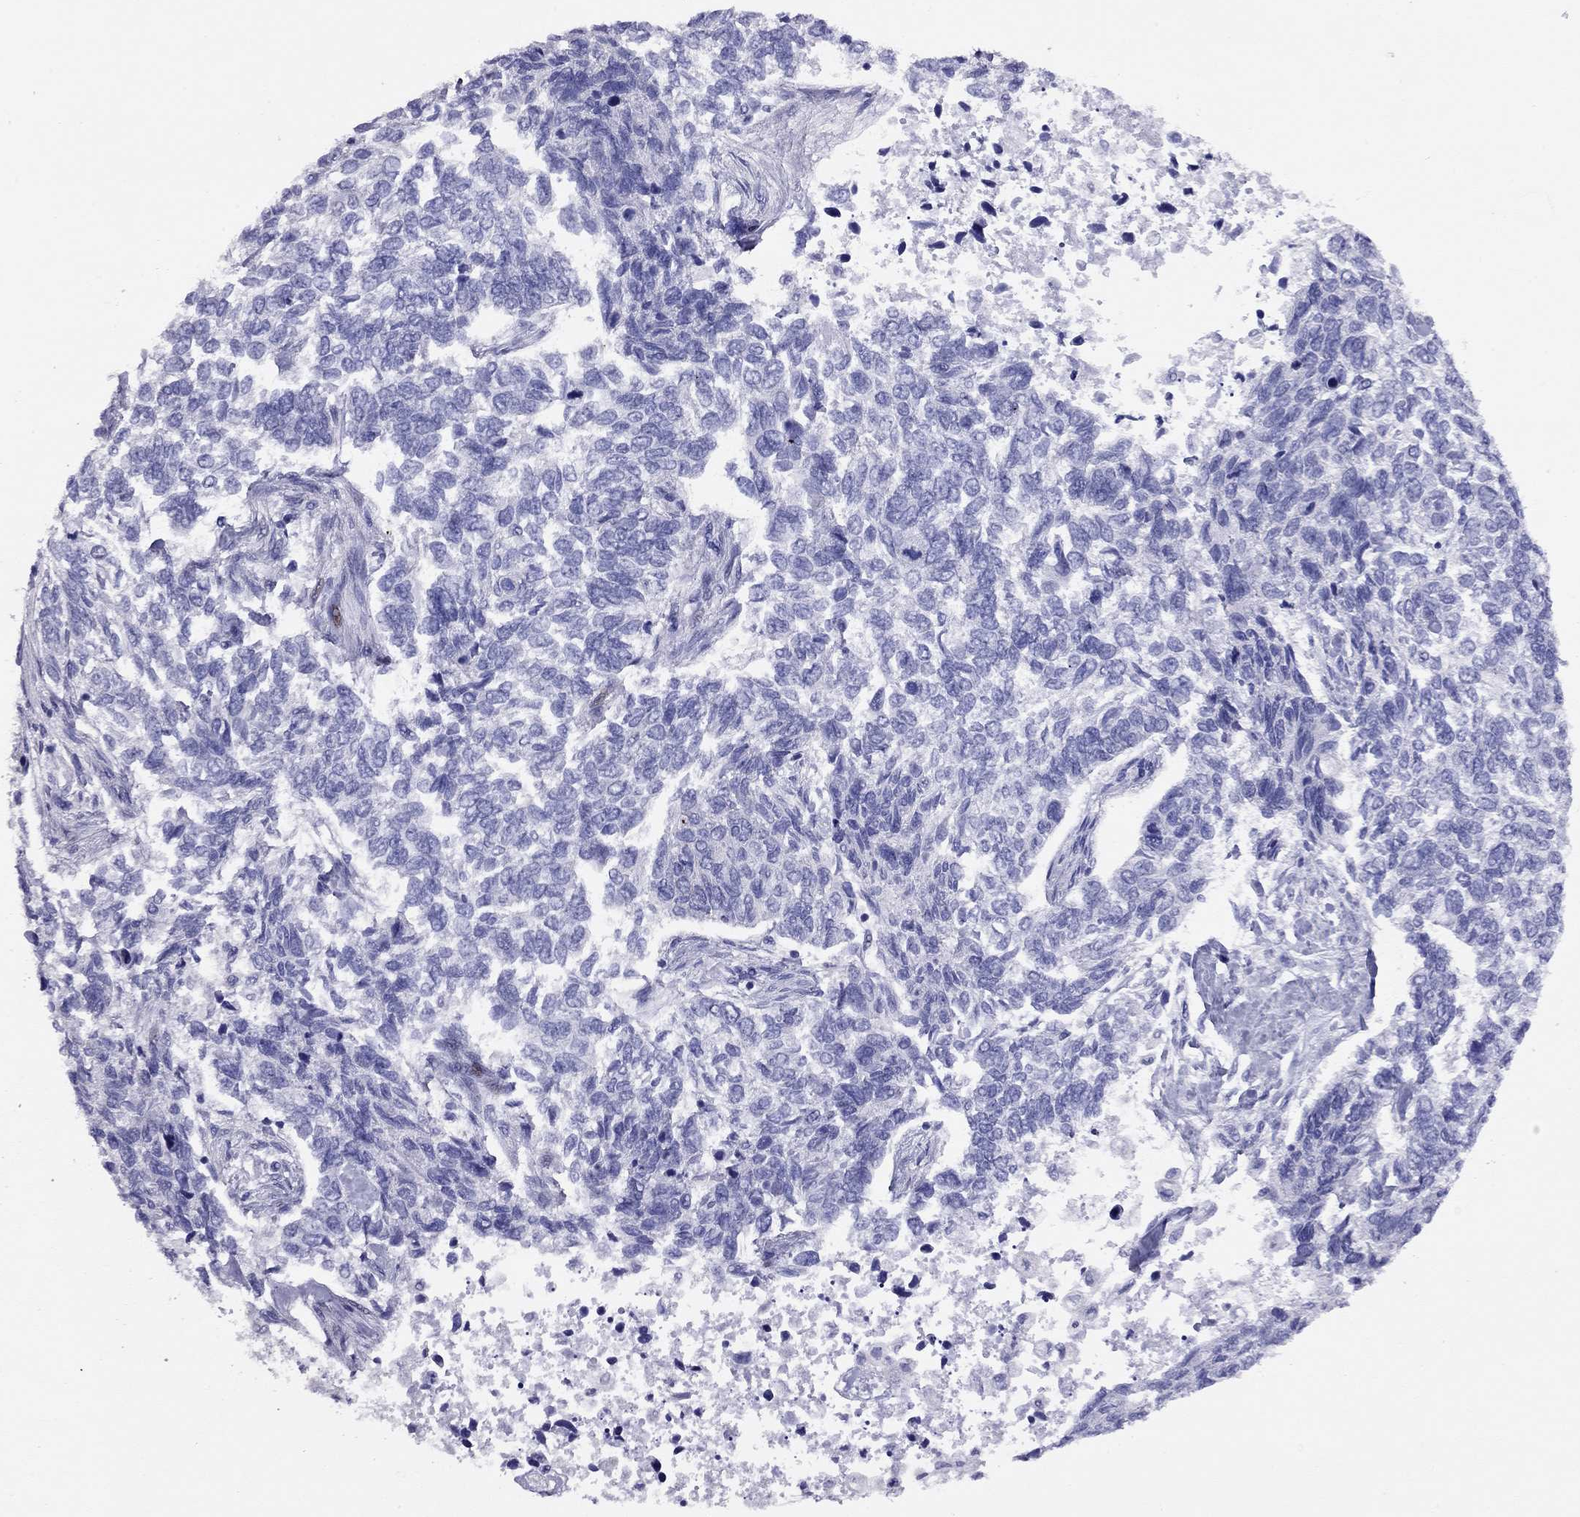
{"staining": {"intensity": "negative", "quantity": "none", "location": "none"}, "tissue": "skin cancer", "cell_type": "Tumor cells", "image_type": "cancer", "snomed": [{"axis": "morphology", "description": "Basal cell carcinoma"}, {"axis": "topography", "description": "Skin"}], "caption": "Immunohistochemistry of skin cancer displays no staining in tumor cells.", "gene": "LRIT2", "patient": {"sex": "female", "age": 65}}